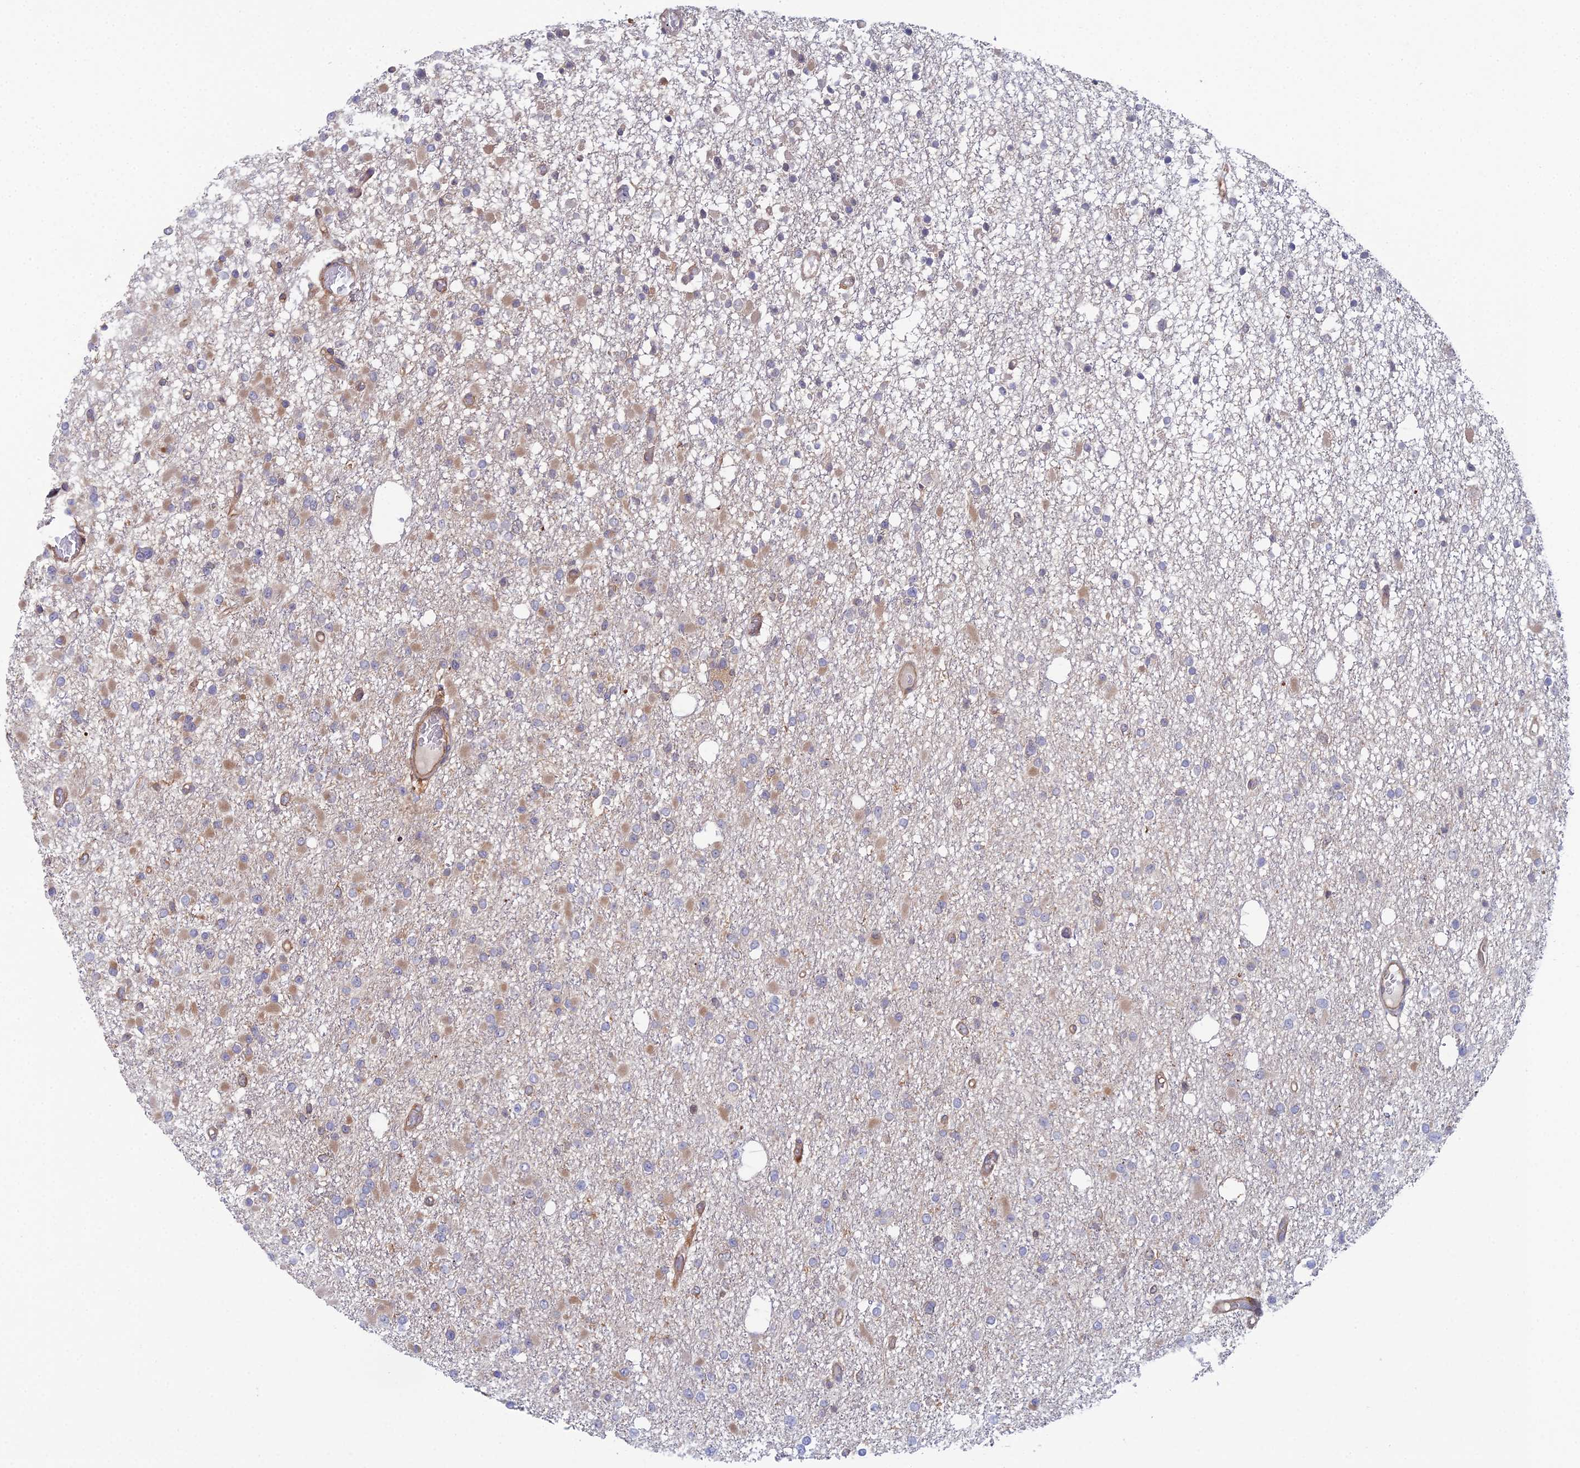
{"staining": {"intensity": "moderate", "quantity": "<25%", "location": "cytoplasmic/membranous"}, "tissue": "glioma", "cell_type": "Tumor cells", "image_type": "cancer", "snomed": [{"axis": "morphology", "description": "Glioma, malignant, Low grade"}, {"axis": "topography", "description": "Brain"}], "caption": "An image of malignant glioma (low-grade) stained for a protein demonstrates moderate cytoplasmic/membranous brown staining in tumor cells.", "gene": "ABHD1", "patient": {"sex": "female", "age": 22}}